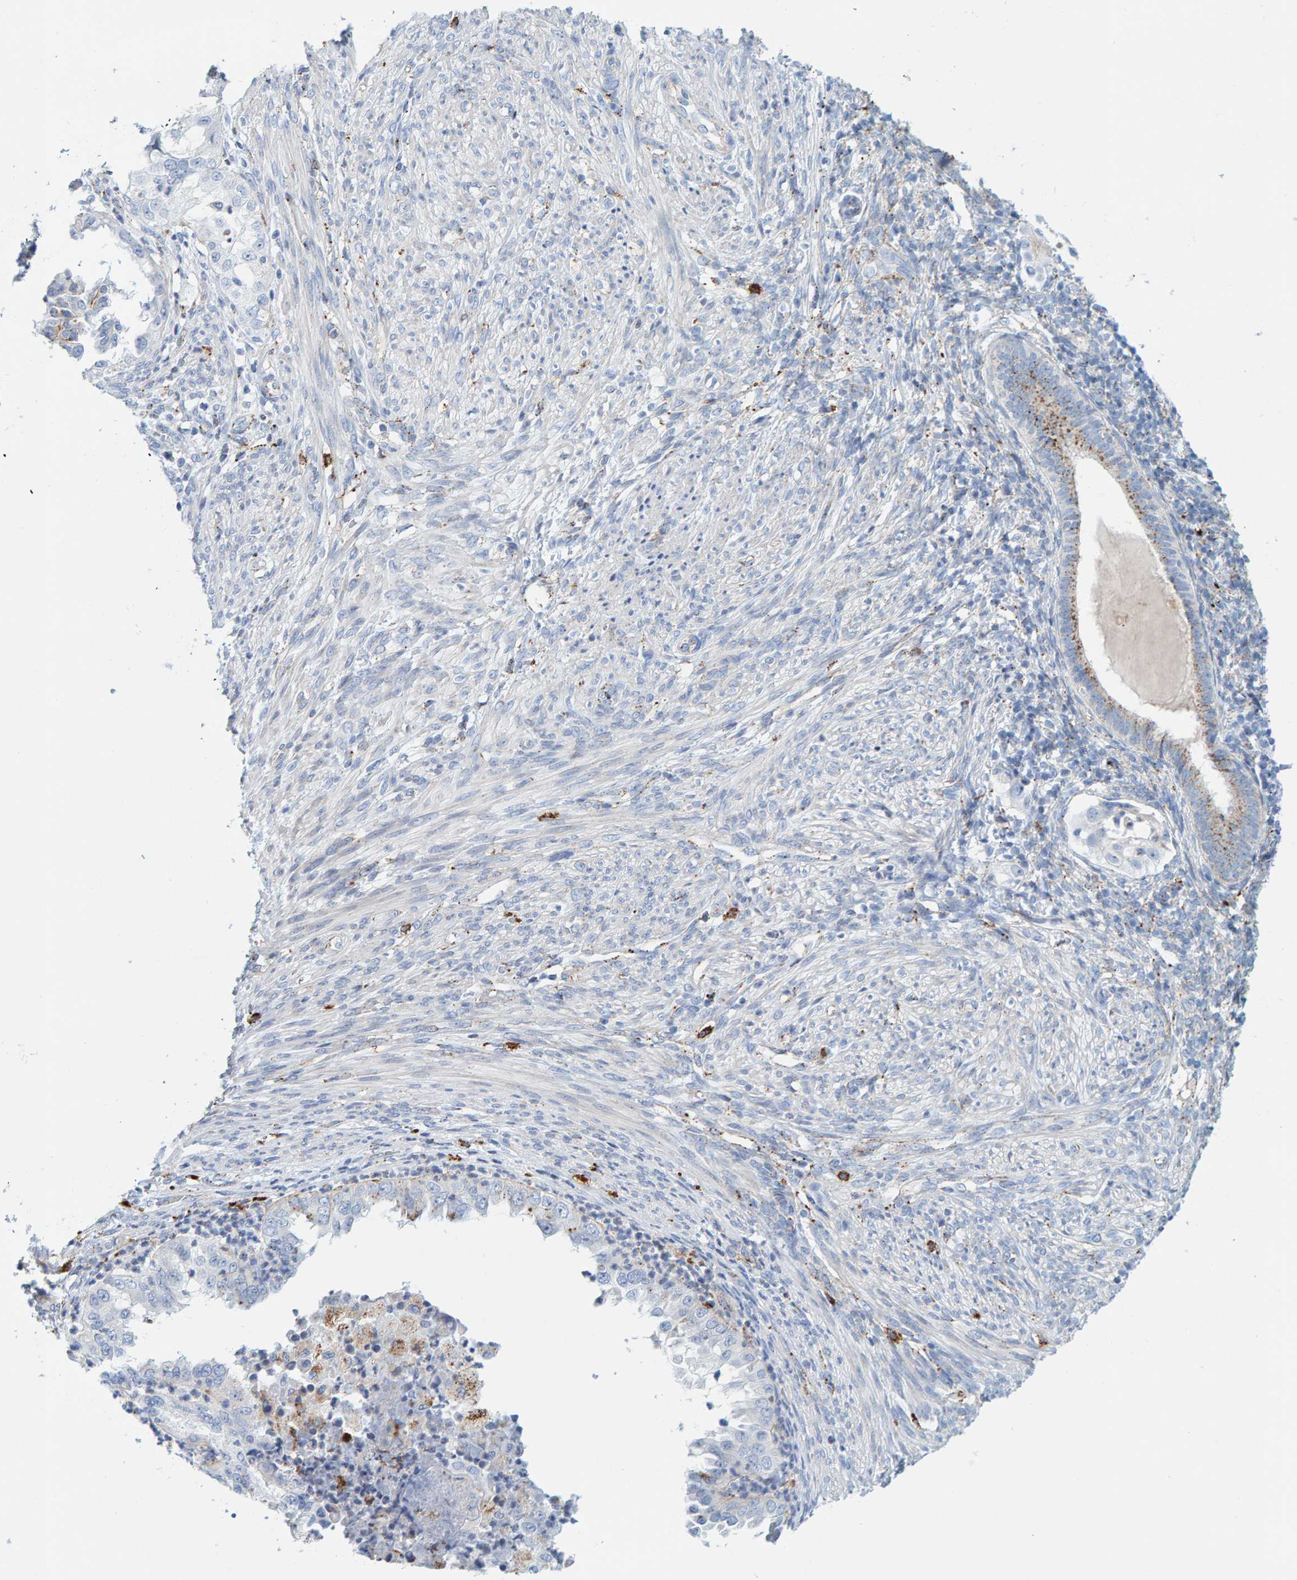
{"staining": {"intensity": "weak", "quantity": "<25%", "location": "cytoplasmic/membranous"}, "tissue": "endometrial cancer", "cell_type": "Tumor cells", "image_type": "cancer", "snomed": [{"axis": "morphology", "description": "Adenocarcinoma, NOS"}, {"axis": "topography", "description": "Endometrium"}], "caption": "Immunohistochemical staining of human adenocarcinoma (endometrial) shows no significant positivity in tumor cells.", "gene": "BIN3", "patient": {"sex": "female", "age": 85}}